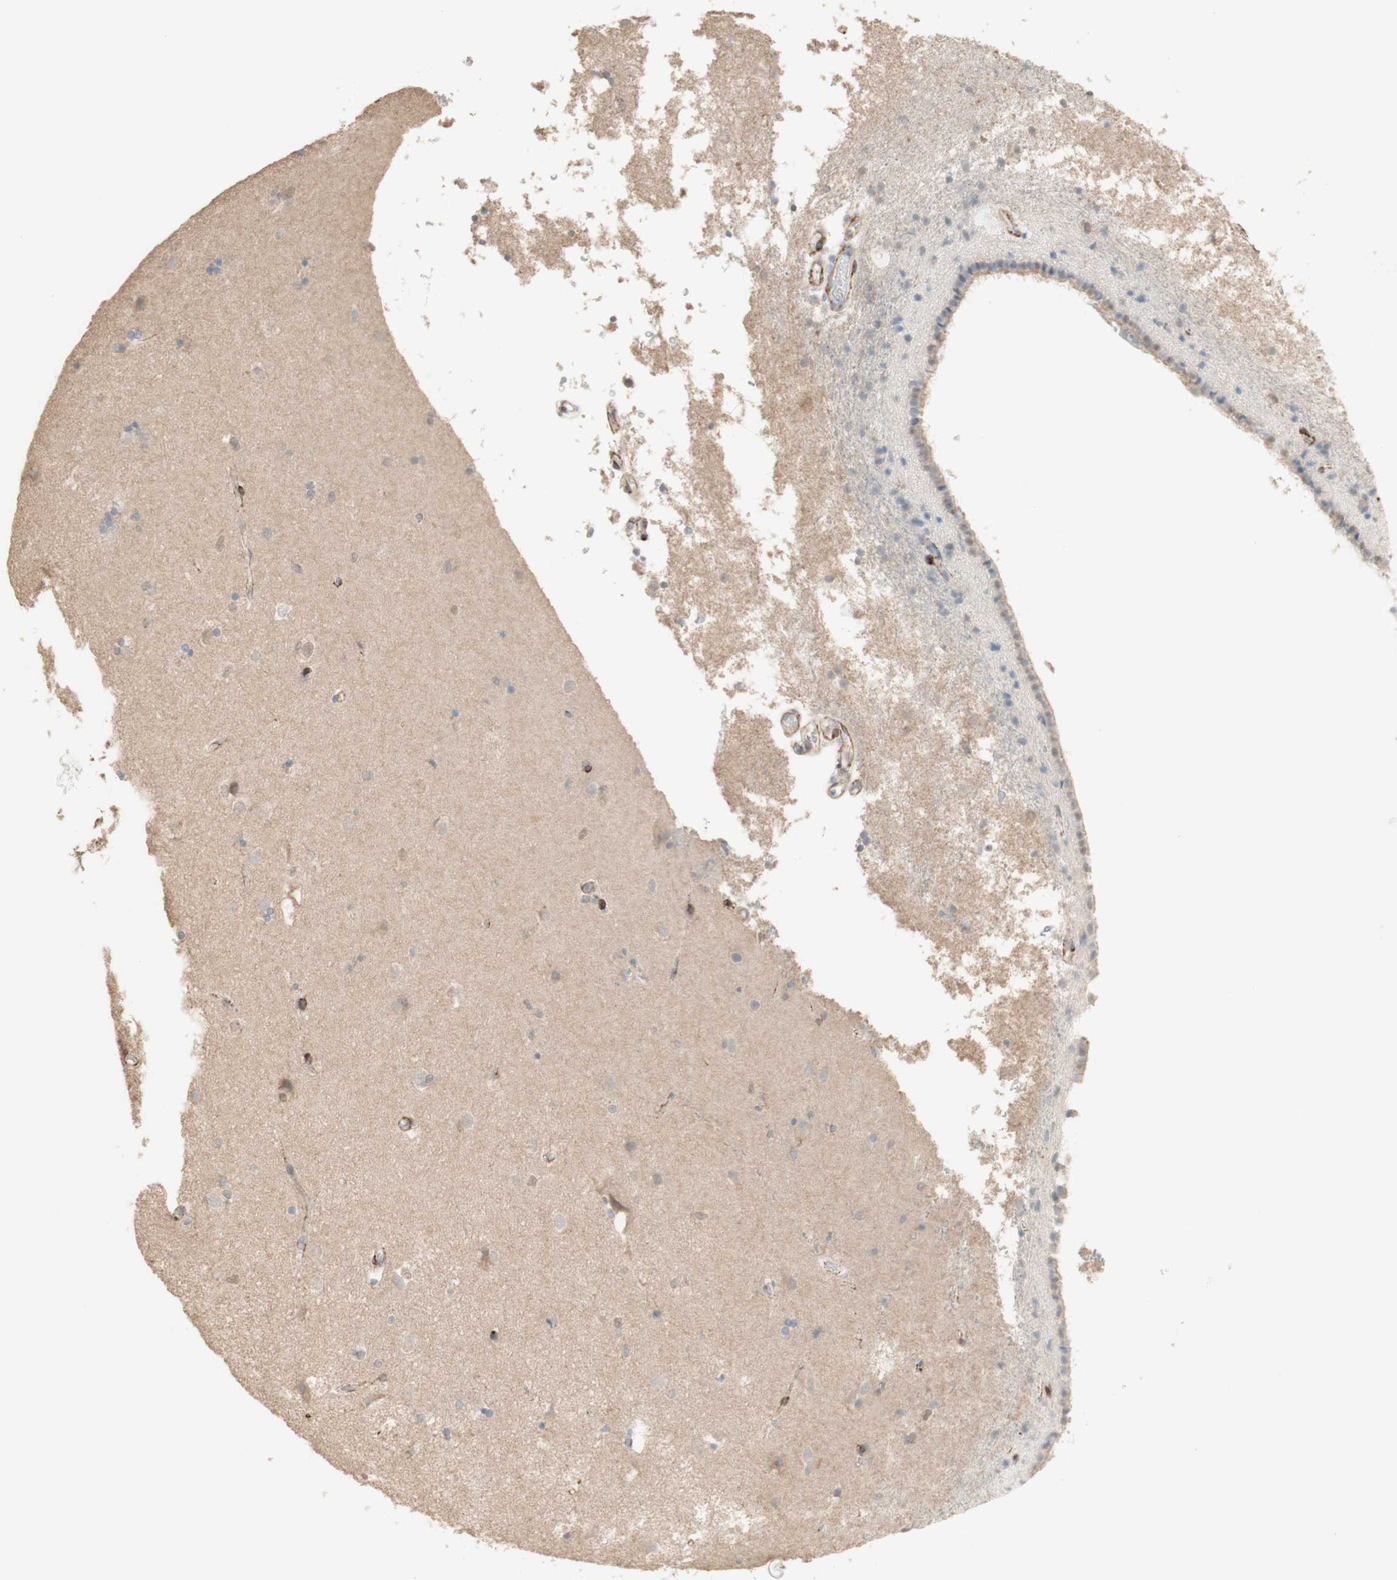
{"staining": {"intensity": "negative", "quantity": "none", "location": "none"}, "tissue": "caudate", "cell_type": "Glial cells", "image_type": "normal", "snomed": [{"axis": "morphology", "description": "Normal tissue, NOS"}, {"axis": "topography", "description": "Lateral ventricle wall"}], "caption": "A histopathology image of human caudate is negative for staining in glial cells. (IHC, brightfield microscopy, high magnification).", "gene": "MUC3A", "patient": {"sex": "female", "age": 19}}